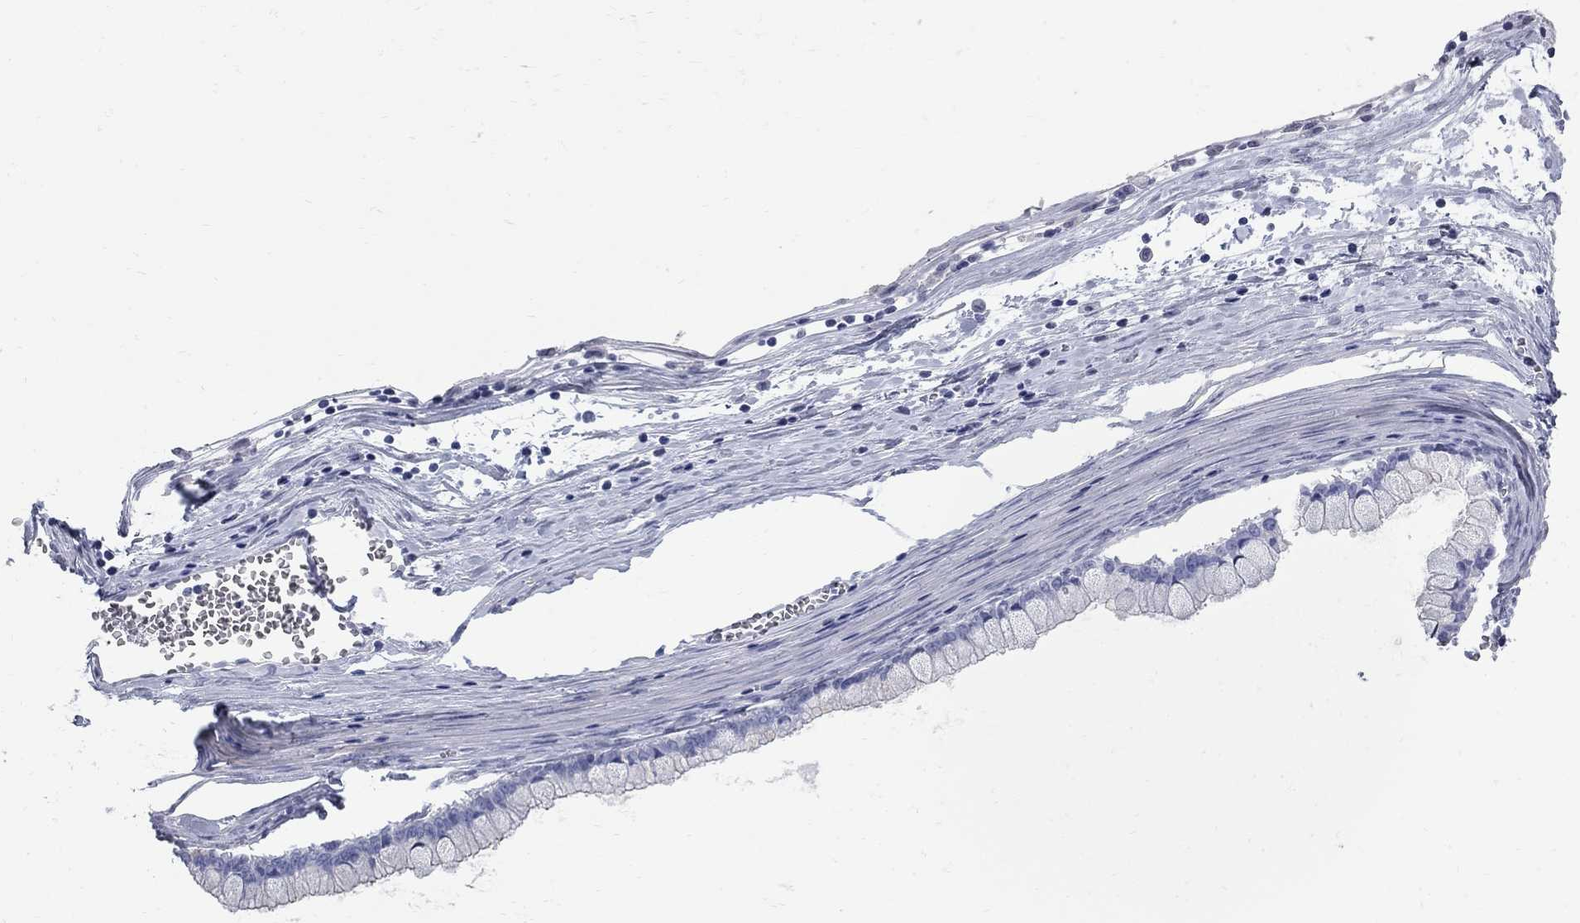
{"staining": {"intensity": "negative", "quantity": "none", "location": "none"}, "tissue": "ovarian cancer", "cell_type": "Tumor cells", "image_type": "cancer", "snomed": [{"axis": "morphology", "description": "Cystadenocarcinoma, mucinous, NOS"}, {"axis": "topography", "description": "Ovary"}], "caption": "IHC micrograph of neoplastic tissue: mucinous cystadenocarcinoma (ovarian) stained with DAB reveals no significant protein staining in tumor cells.", "gene": "BPIFB1", "patient": {"sex": "female", "age": 67}}